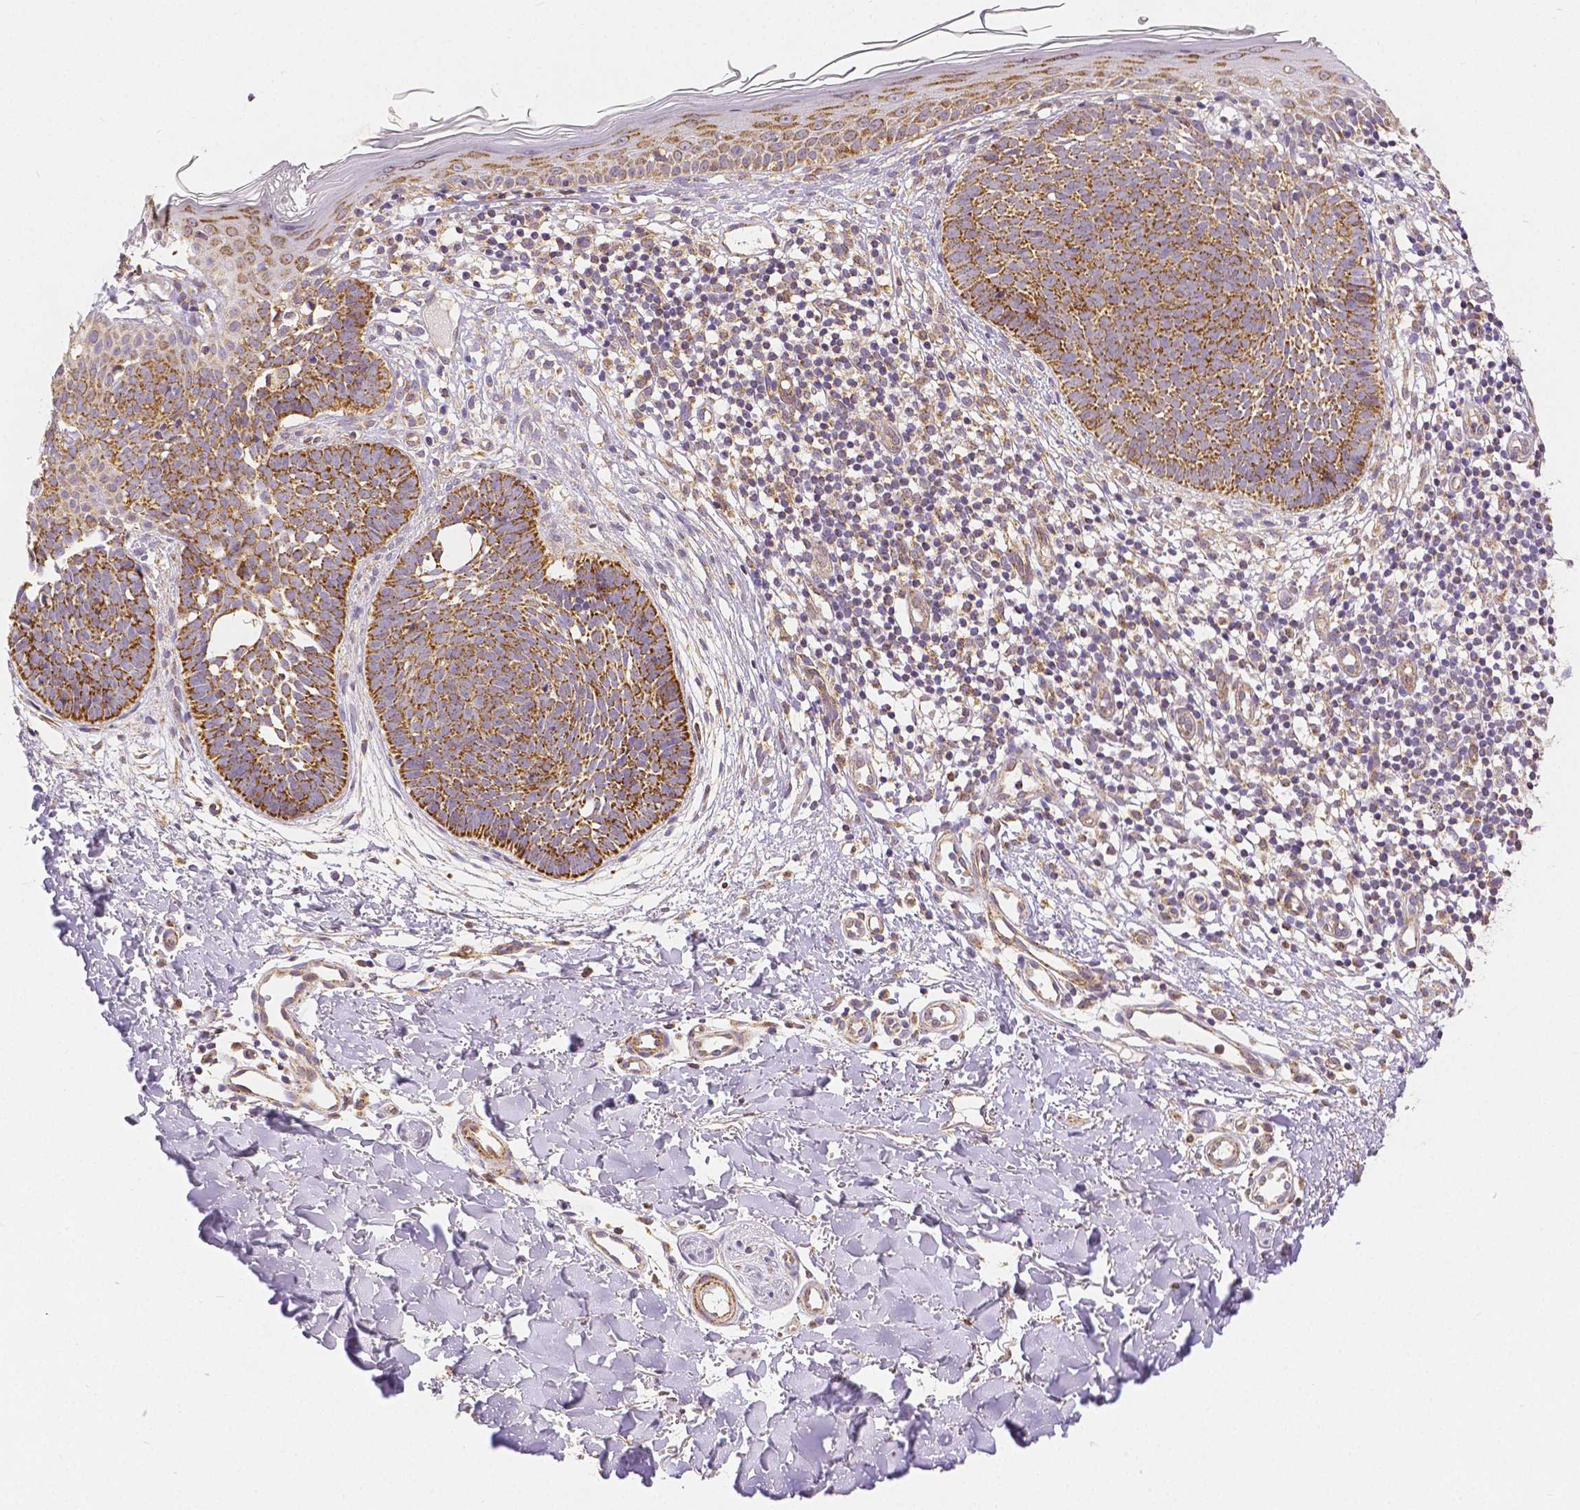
{"staining": {"intensity": "strong", "quantity": ">75%", "location": "cytoplasmic/membranous"}, "tissue": "skin cancer", "cell_type": "Tumor cells", "image_type": "cancer", "snomed": [{"axis": "morphology", "description": "Basal cell carcinoma"}, {"axis": "topography", "description": "Skin"}], "caption": "This photomicrograph demonstrates immunohistochemistry (IHC) staining of skin cancer, with high strong cytoplasmic/membranous expression in approximately >75% of tumor cells.", "gene": "RHOT1", "patient": {"sex": "female", "age": 51}}